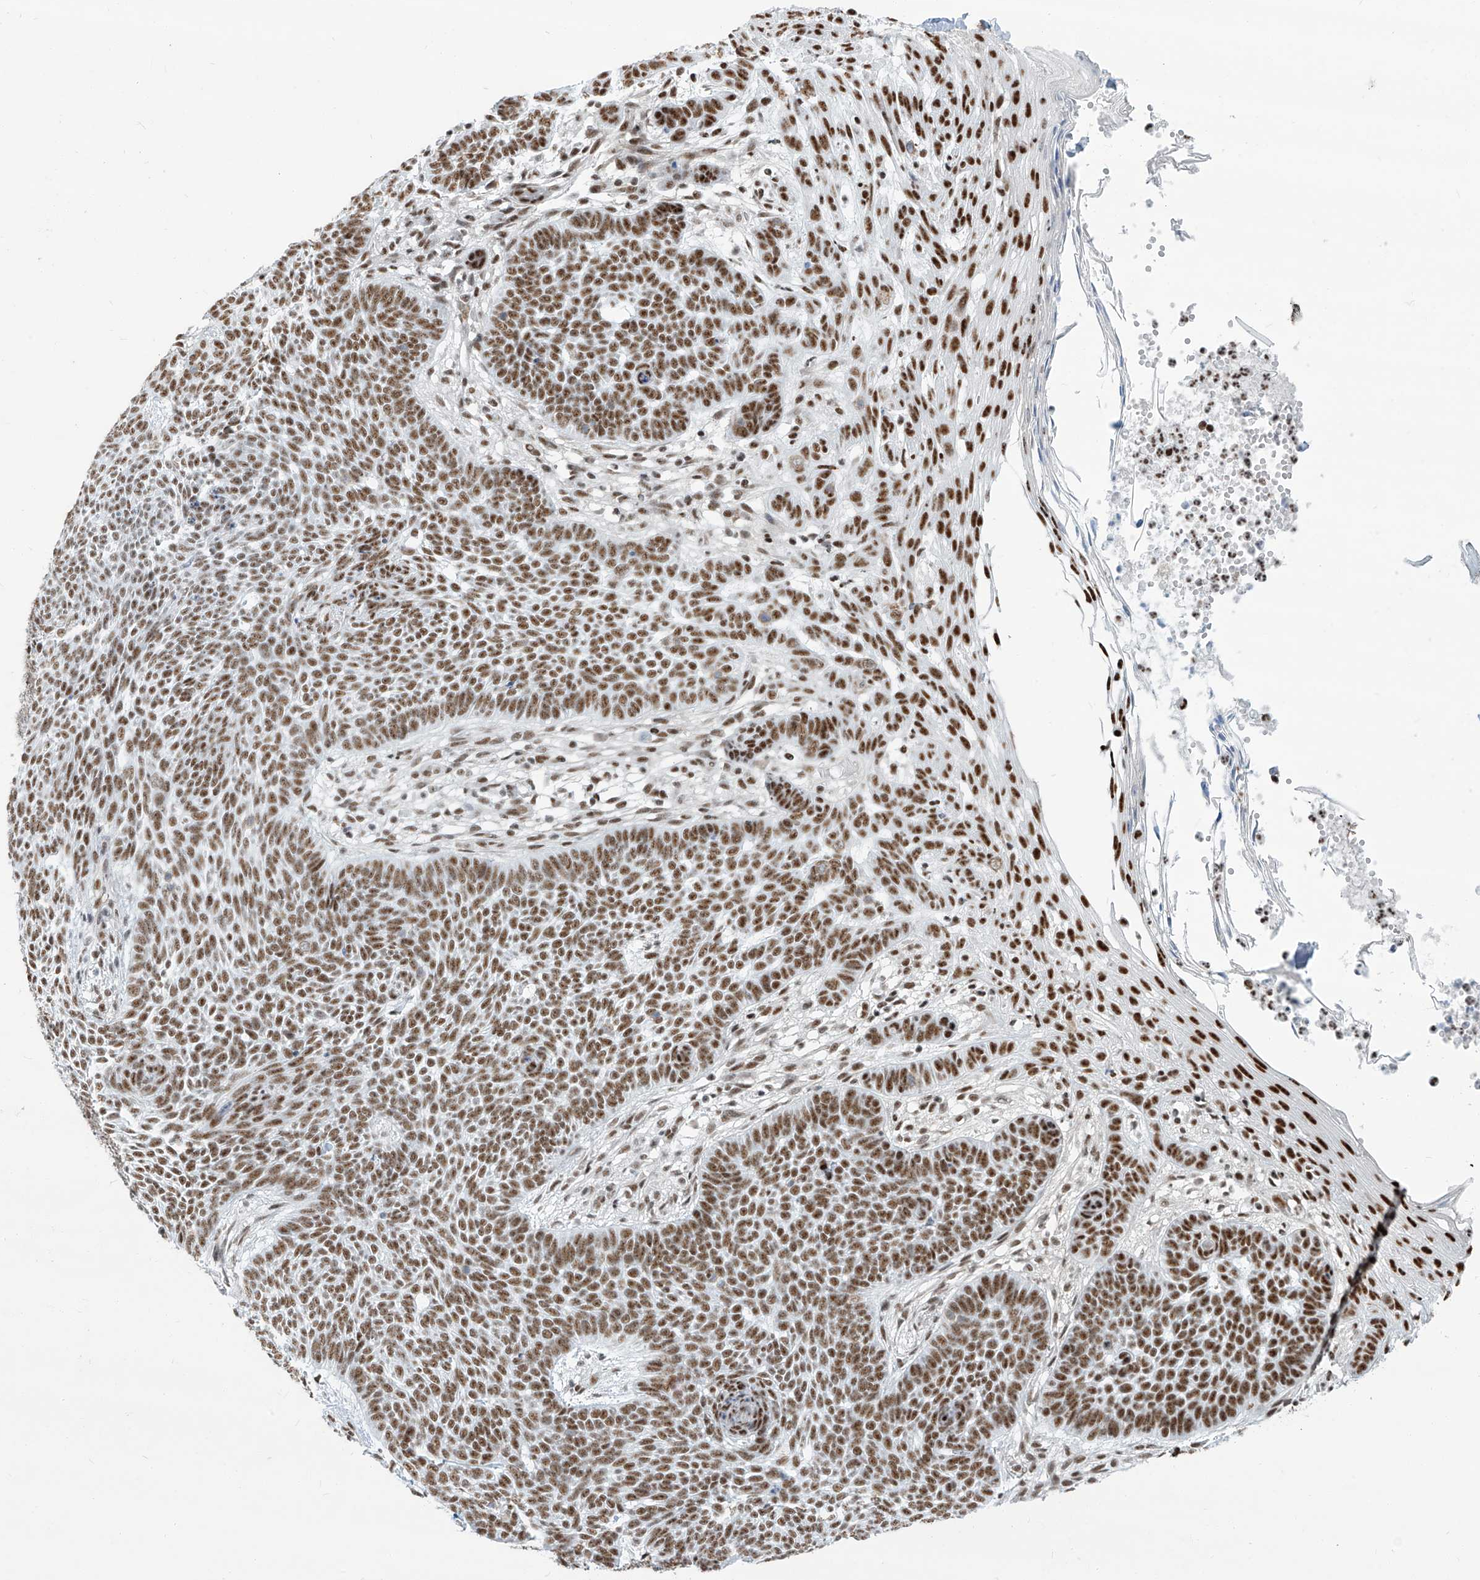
{"staining": {"intensity": "strong", "quantity": ">75%", "location": "nuclear"}, "tissue": "skin cancer", "cell_type": "Tumor cells", "image_type": "cancer", "snomed": [{"axis": "morphology", "description": "Normal tissue, NOS"}, {"axis": "morphology", "description": "Basal cell carcinoma"}, {"axis": "topography", "description": "Skin"}], "caption": "This is a micrograph of immunohistochemistry (IHC) staining of skin cancer, which shows strong staining in the nuclear of tumor cells.", "gene": "SARNP", "patient": {"sex": "male", "age": 64}}